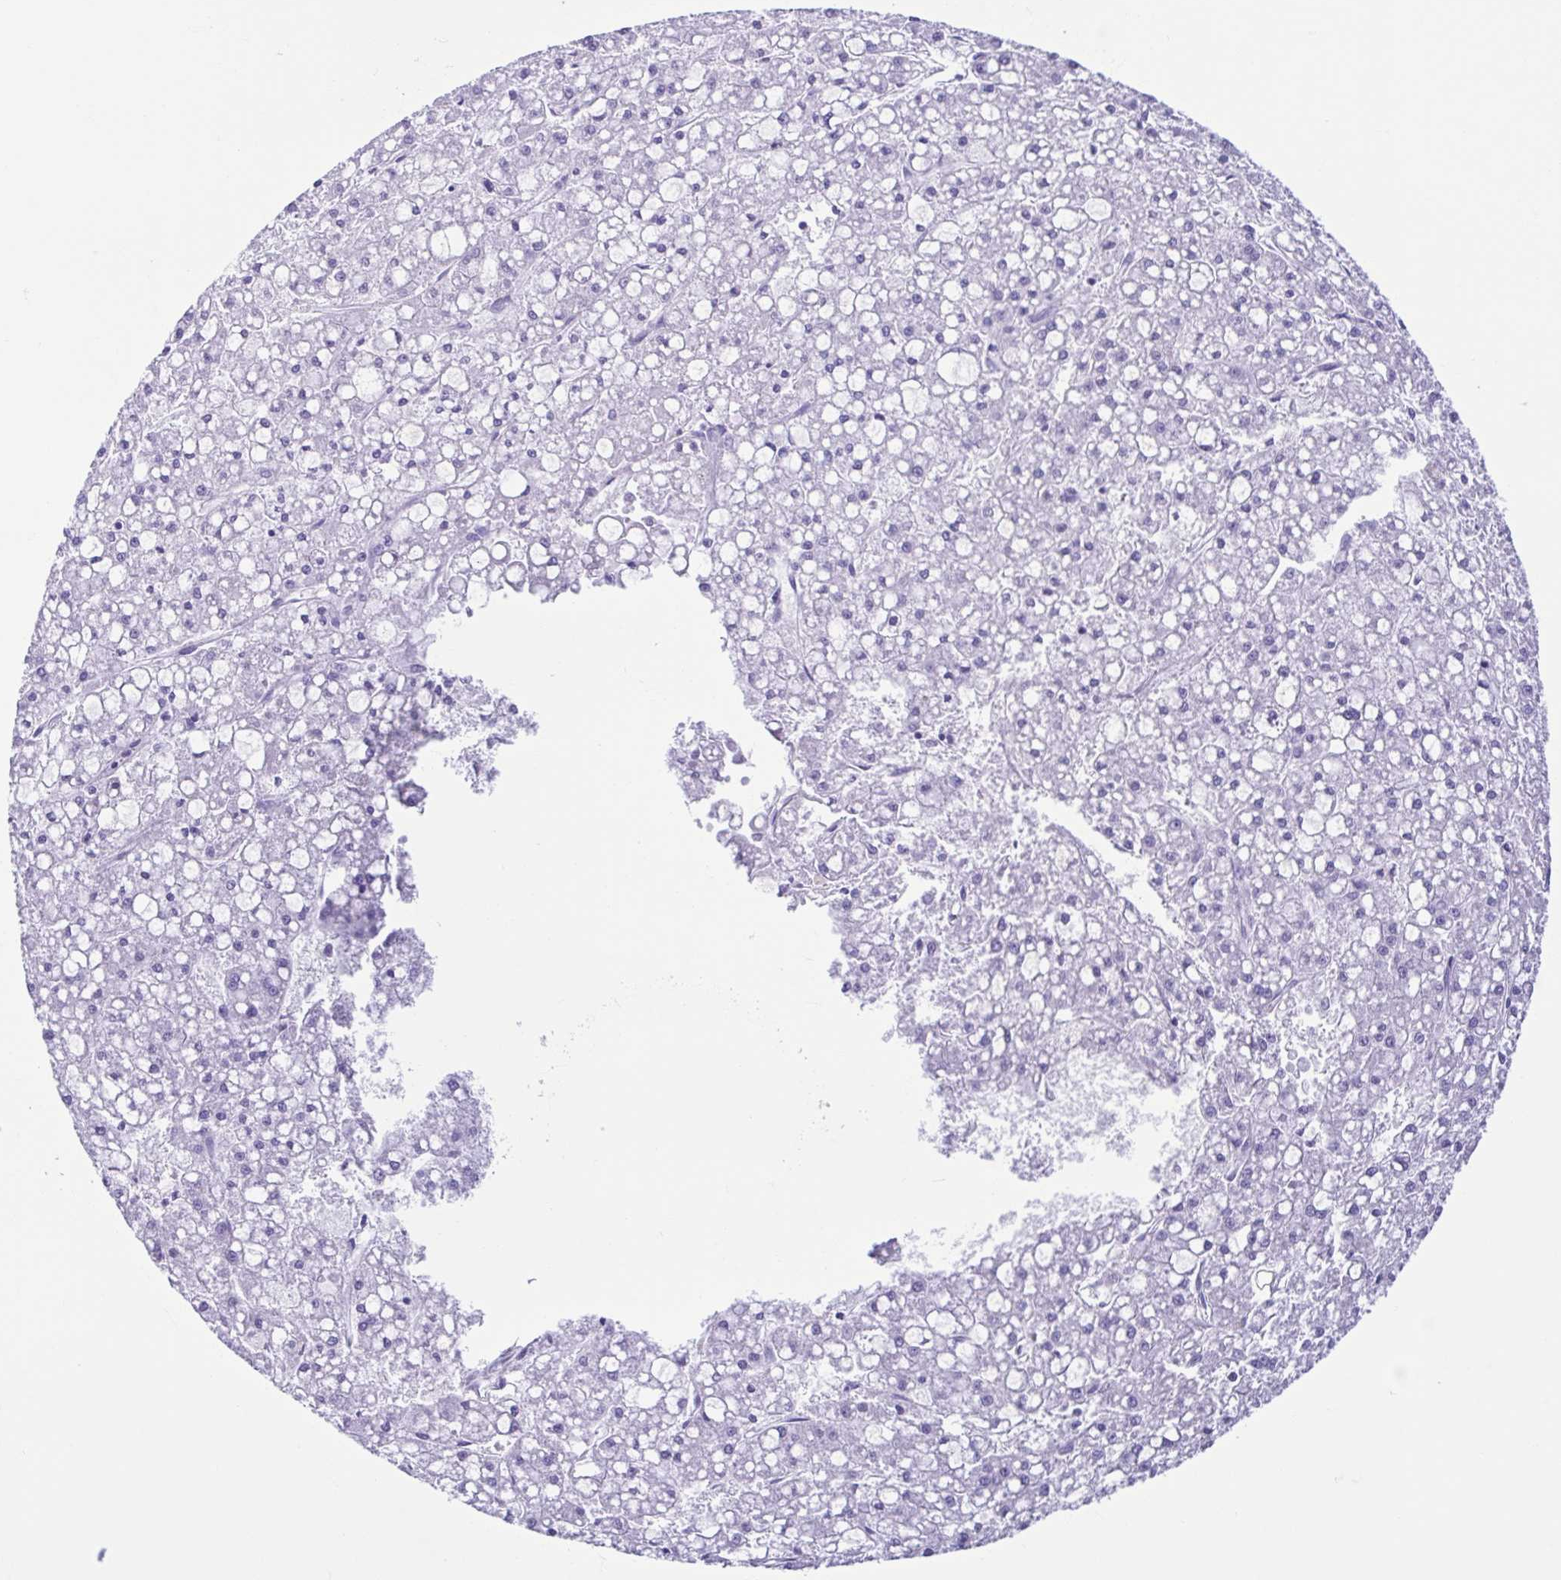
{"staining": {"intensity": "negative", "quantity": "none", "location": "none"}, "tissue": "liver cancer", "cell_type": "Tumor cells", "image_type": "cancer", "snomed": [{"axis": "morphology", "description": "Carcinoma, Hepatocellular, NOS"}, {"axis": "topography", "description": "Liver"}], "caption": "Immunohistochemistry image of liver cancer (hepatocellular carcinoma) stained for a protein (brown), which reveals no expression in tumor cells.", "gene": "CYP11B1", "patient": {"sex": "male", "age": 67}}